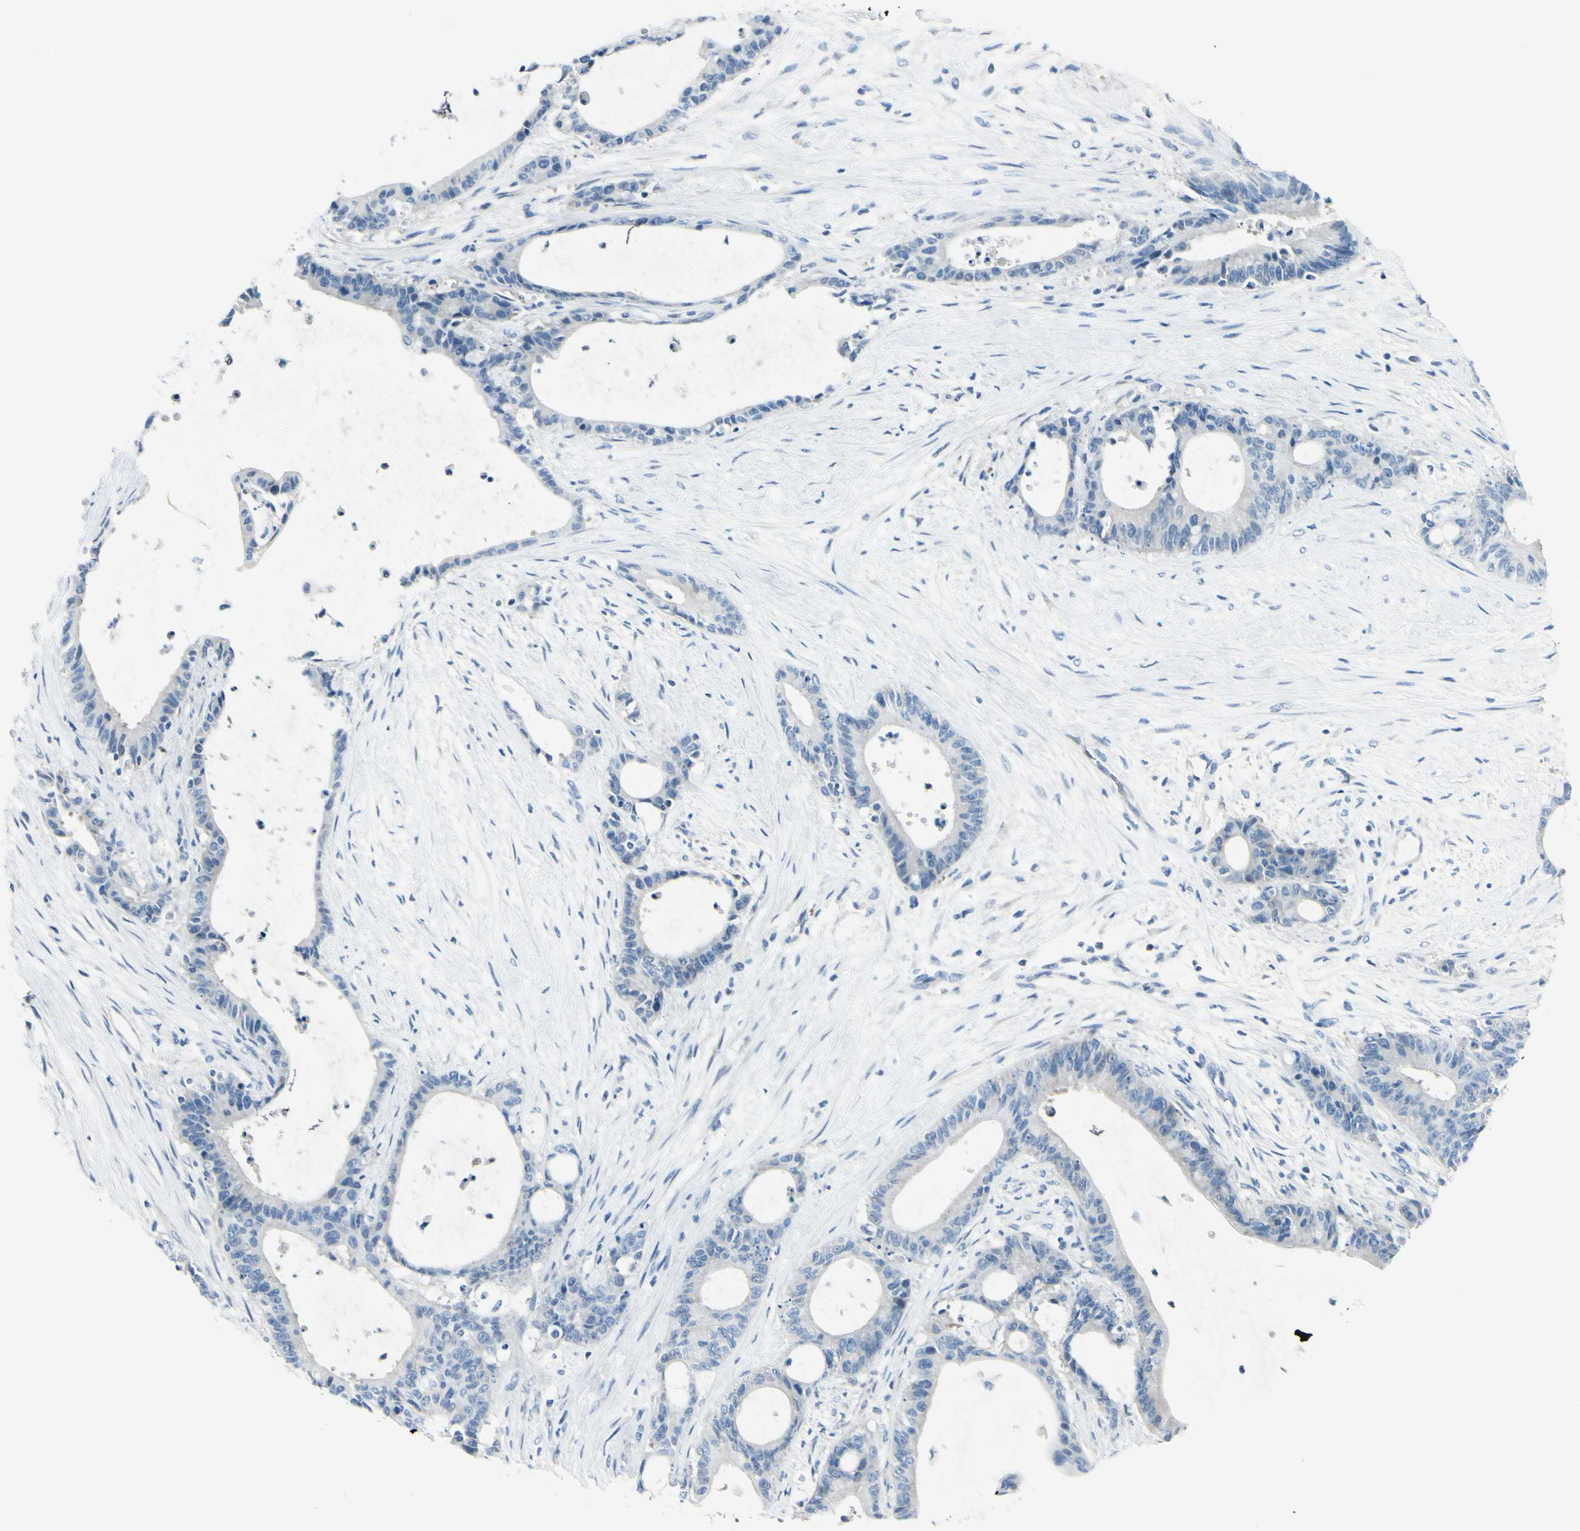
{"staining": {"intensity": "negative", "quantity": "none", "location": "none"}, "tissue": "liver cancer", "cell_type": "Tumor cells", "image_type": "cancer", "snomed": [{"axis": "morphology", "description": "Cholangiocarcinoma"}, {"axis": "topography", "description": "Liver"}], "caption": "Liver cancer stained for a protein using immunohistochemistry (IHC) shows no expression tumor cells.", "gene": "PEBP1", "patient": {"sex": "female", "age": 73}}